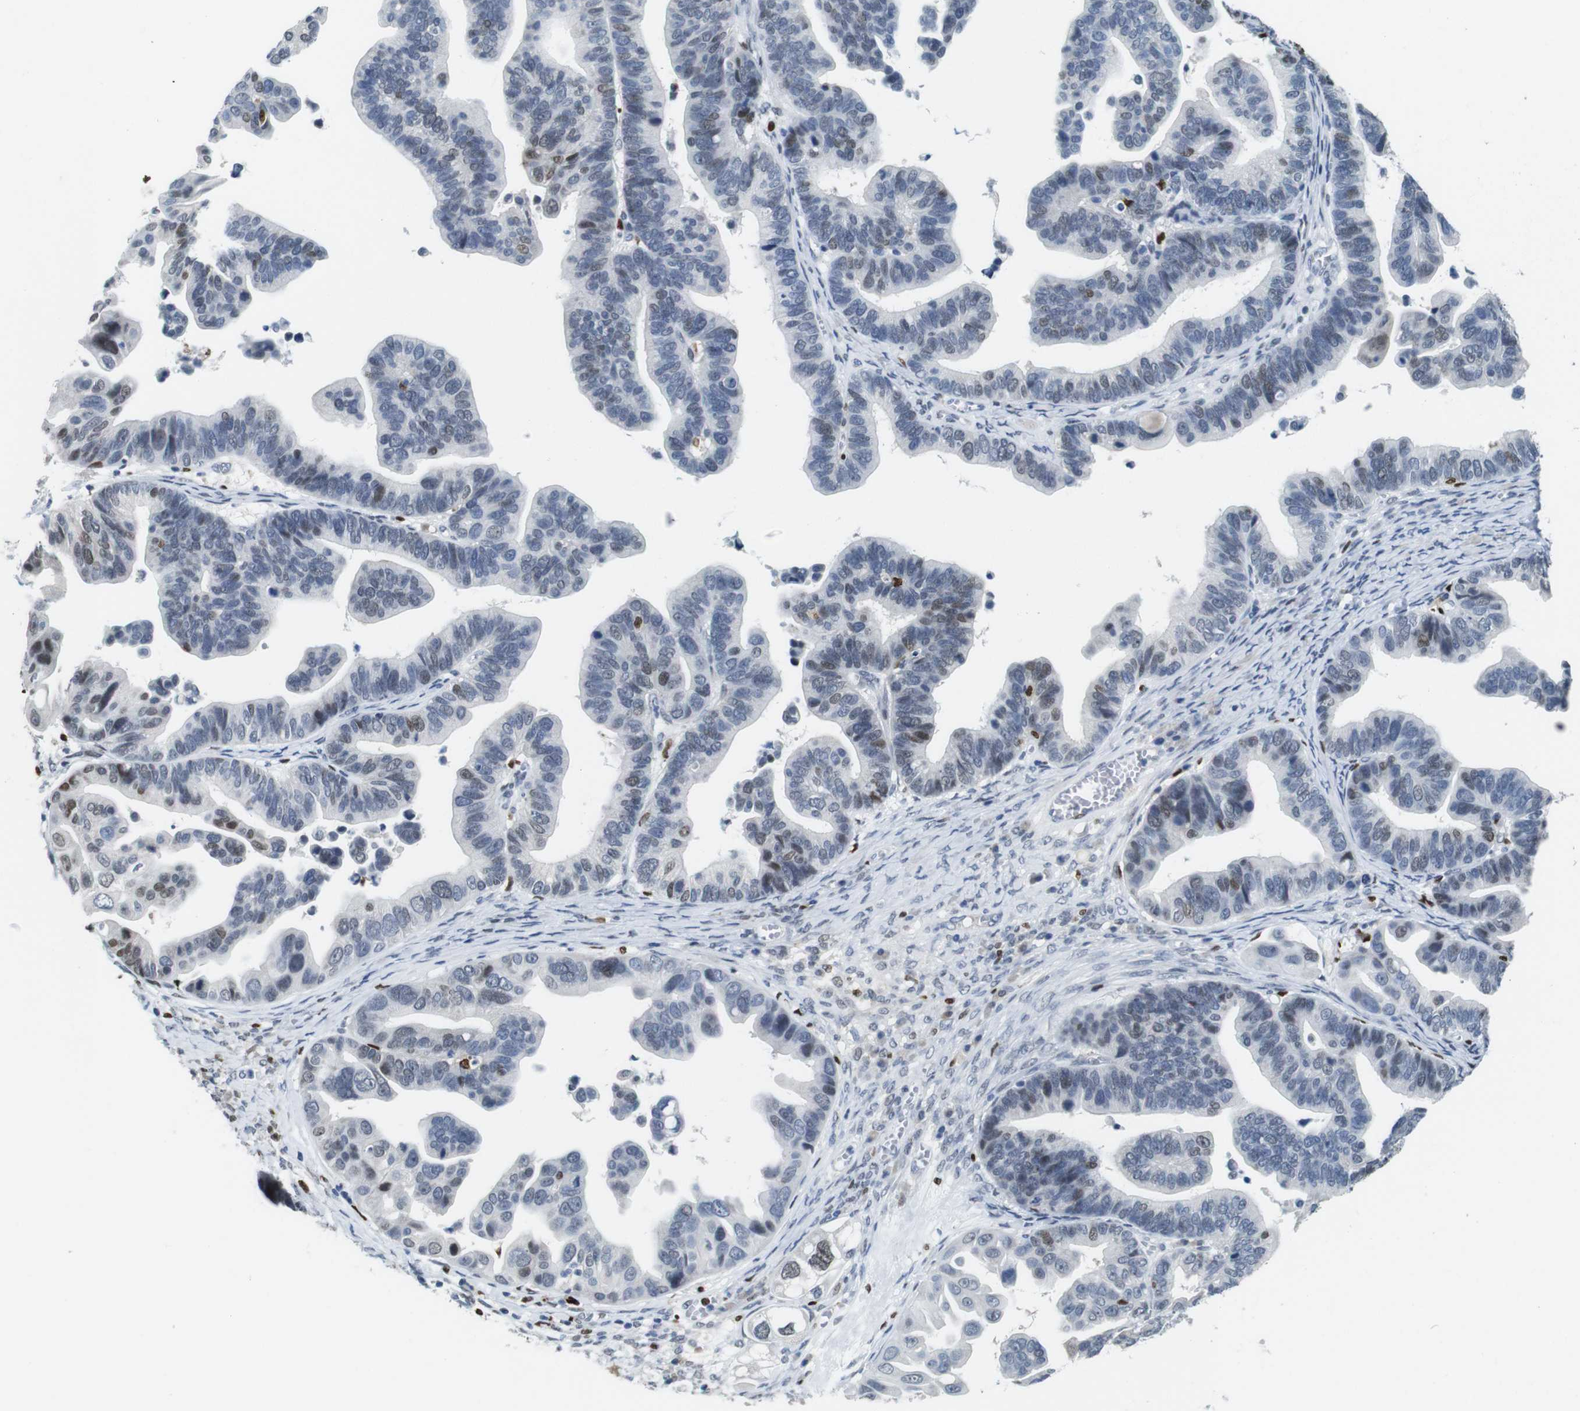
{"staining": {"intensity": "moderate", "quantity": "<25%", "location": "nuclear"}, "tissue": "ovarian cancer", "cell_type": "Tumor cells", "image_type": "cancer", "snomed": [{"axis": "morphology", "description": "Cystadenocarcinoma, serous, NOS"}, {"axis": "topography", "description": "Ovary"}], "caption": "IHC of human ovarian cancer exhibits low levels of moderate nuclear staining in about <25% of tumor cells.", "gene": "IRF8", "patient": {"sex": "female", "age": 56}}